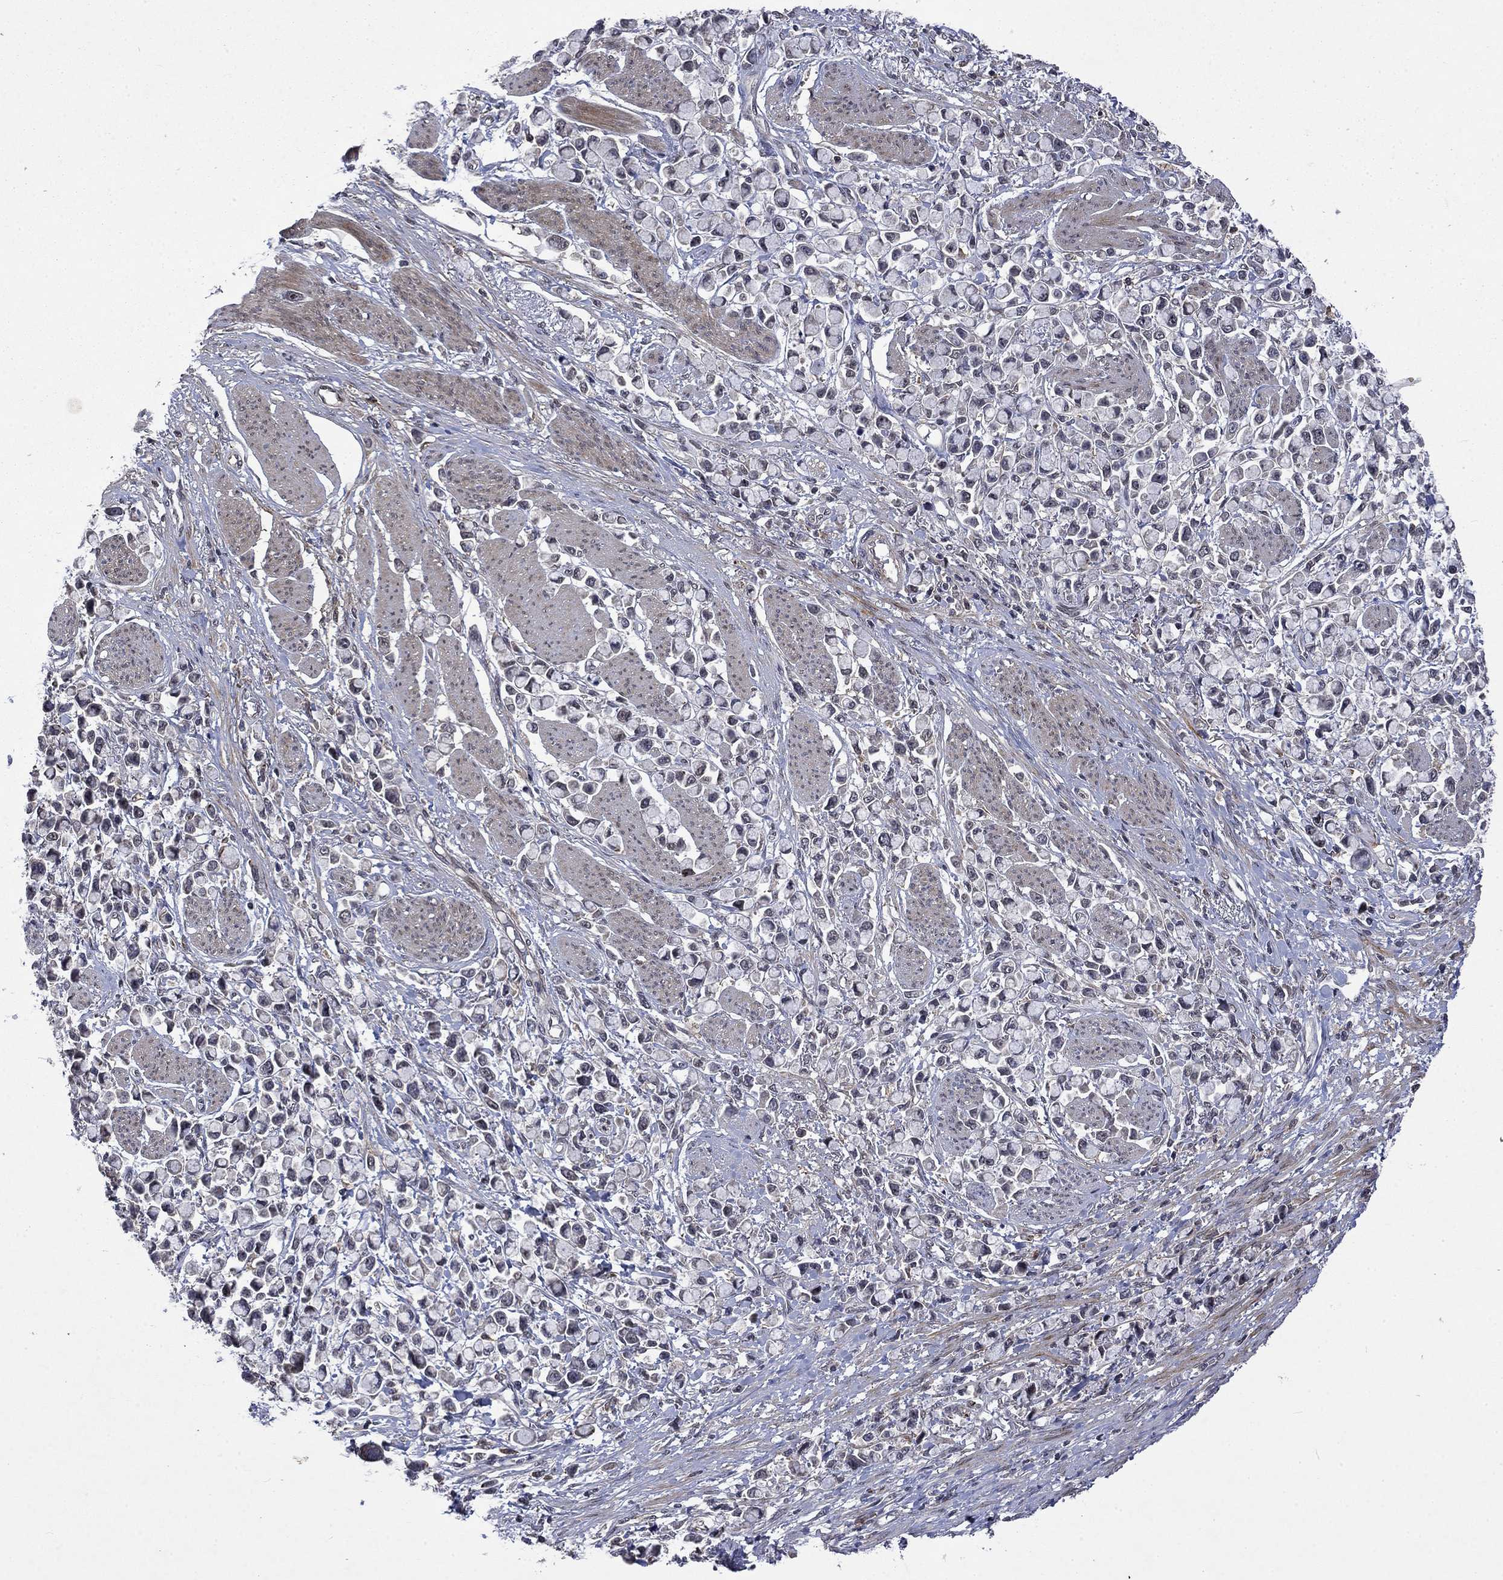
{"staining": {"intensity": "negative", "quantity": "none", "location": "none"}, "tissue": "stomach cancer", "cell_type": "Tumor cells", "image_type": "cancer", "snomed": [{"axis": "morphology", "description": "Adenocarcinoma, NOS"}, {"axis": "topography", "description": "Stomach"}], "caption": "The photomicrograph exhibits no staining of tumor cells in stomach cancer (adenocarcinoma).", "gene": "PPP1R9A", "patient": {"sex": "female", "age": 81}}